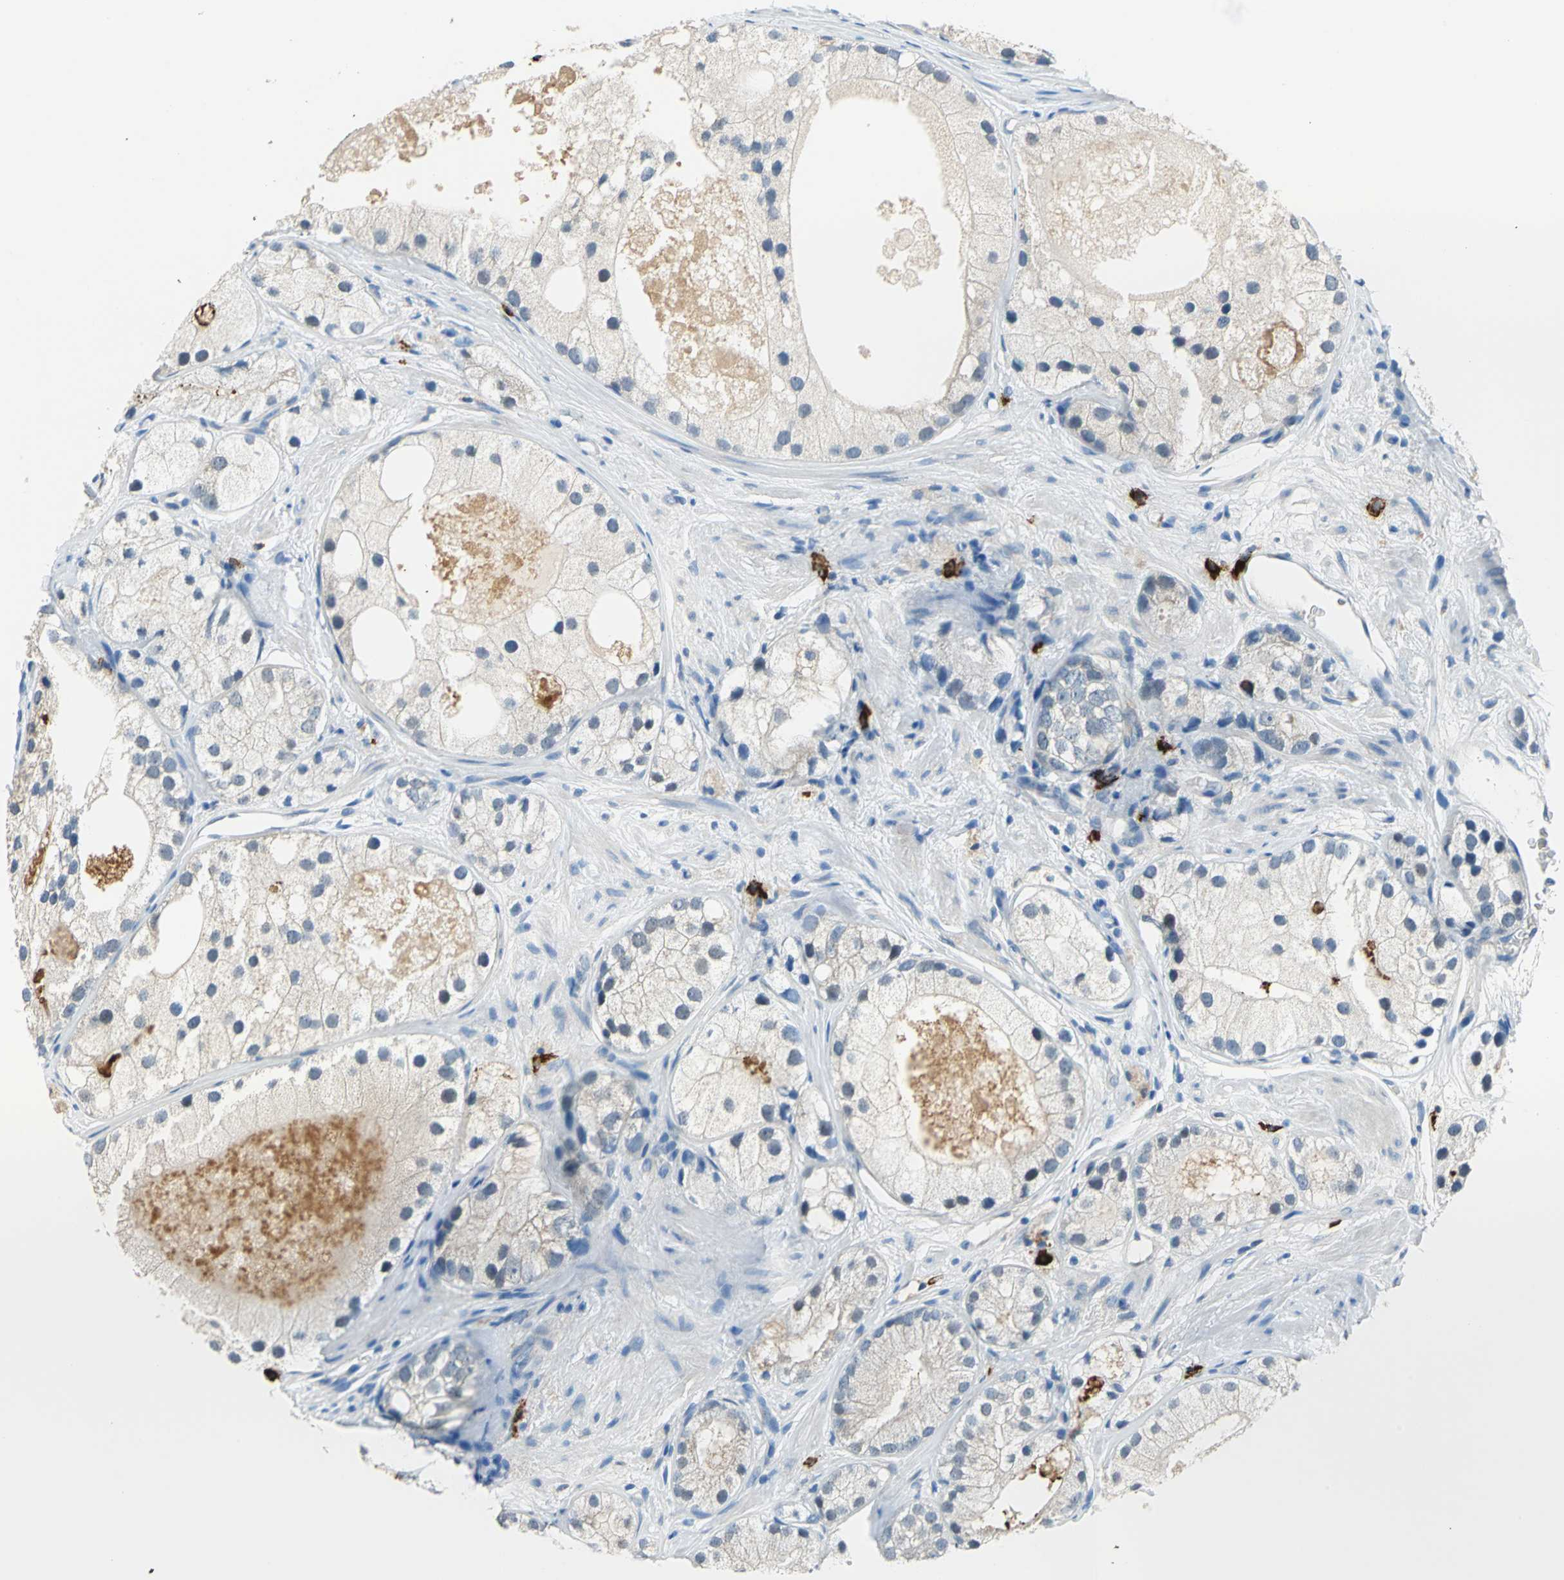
{"staining": {"intensity": "negative", "quantity": "none", "location": "none"}, "tissue": "prostate cancer", "cell_type": "Tumor cells", "image_type": "cancer", "snomed": [{"axis": "morphology", "description": "Adenocarcinoma, Low grade"}, {"axis": "topography", "description": "Prostate"}], "caption": "An immunohistochemistry image of prostate cancer is shown. There is no staining in tumor cells of prostate cancer. (Stains: DAB immunohistochemistry with hematoxylin counter stain, Microscopy: brightfield microscopy at high magnification).", "gene": "CPA3", "patient": {"sex": "male", "age": 69}}